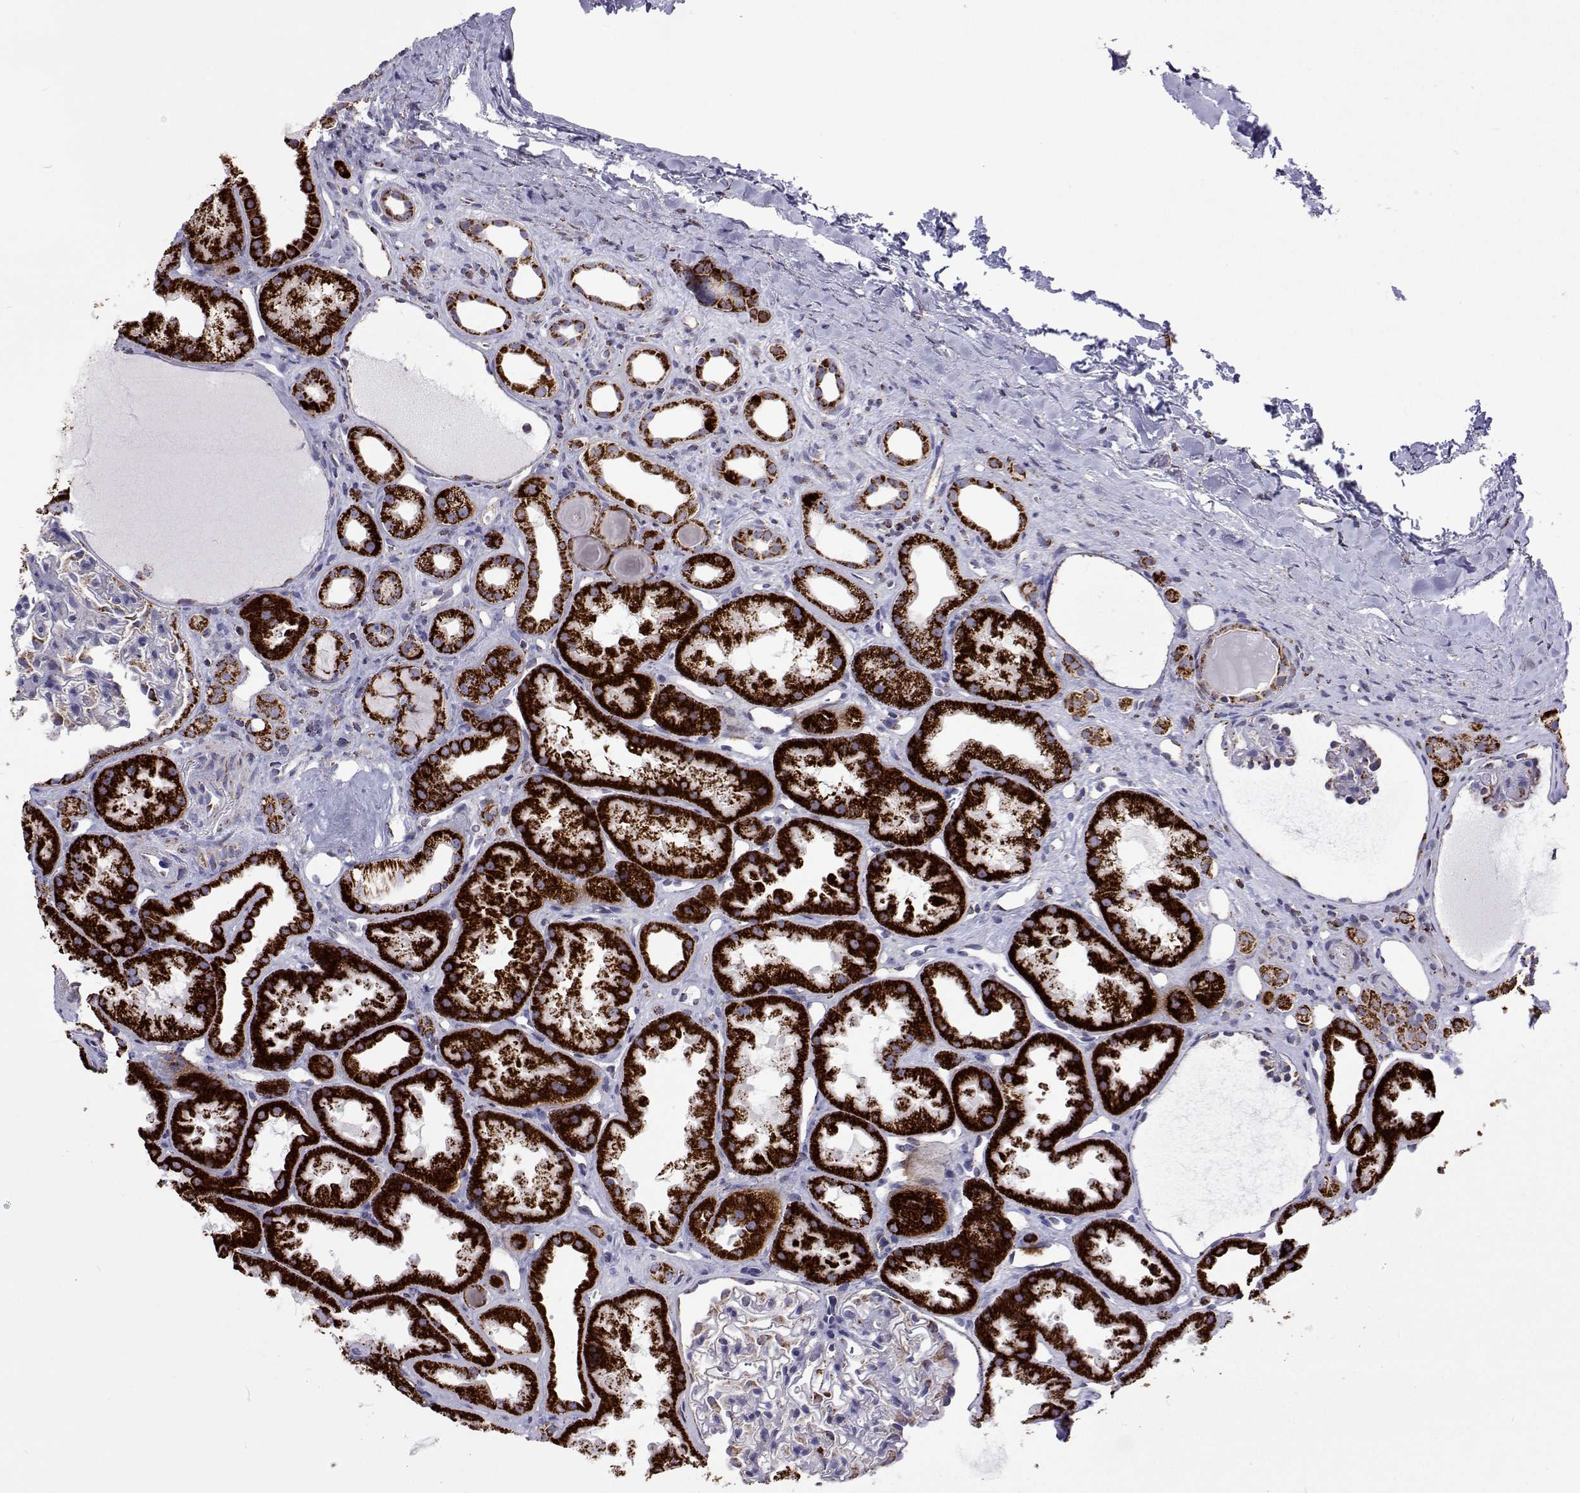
{"staining": {"intensity": "negative", "quantity": "none", "location": "none"}, "tissue": "kidney", "cell_type": "Cells in glomeruli", "image_type": "normal", "snomed": [{"axis": "morphology", "description": "Normal tissue, NOS"}, {"axis": "topography", "description": "Kidney"}], "caption": "Immunohistochemical staining of normal human kidney shows no significant staining in cells in glomeruli.", "gene": "MCCC2", "patient": {"sex": "male", "age": 61}}